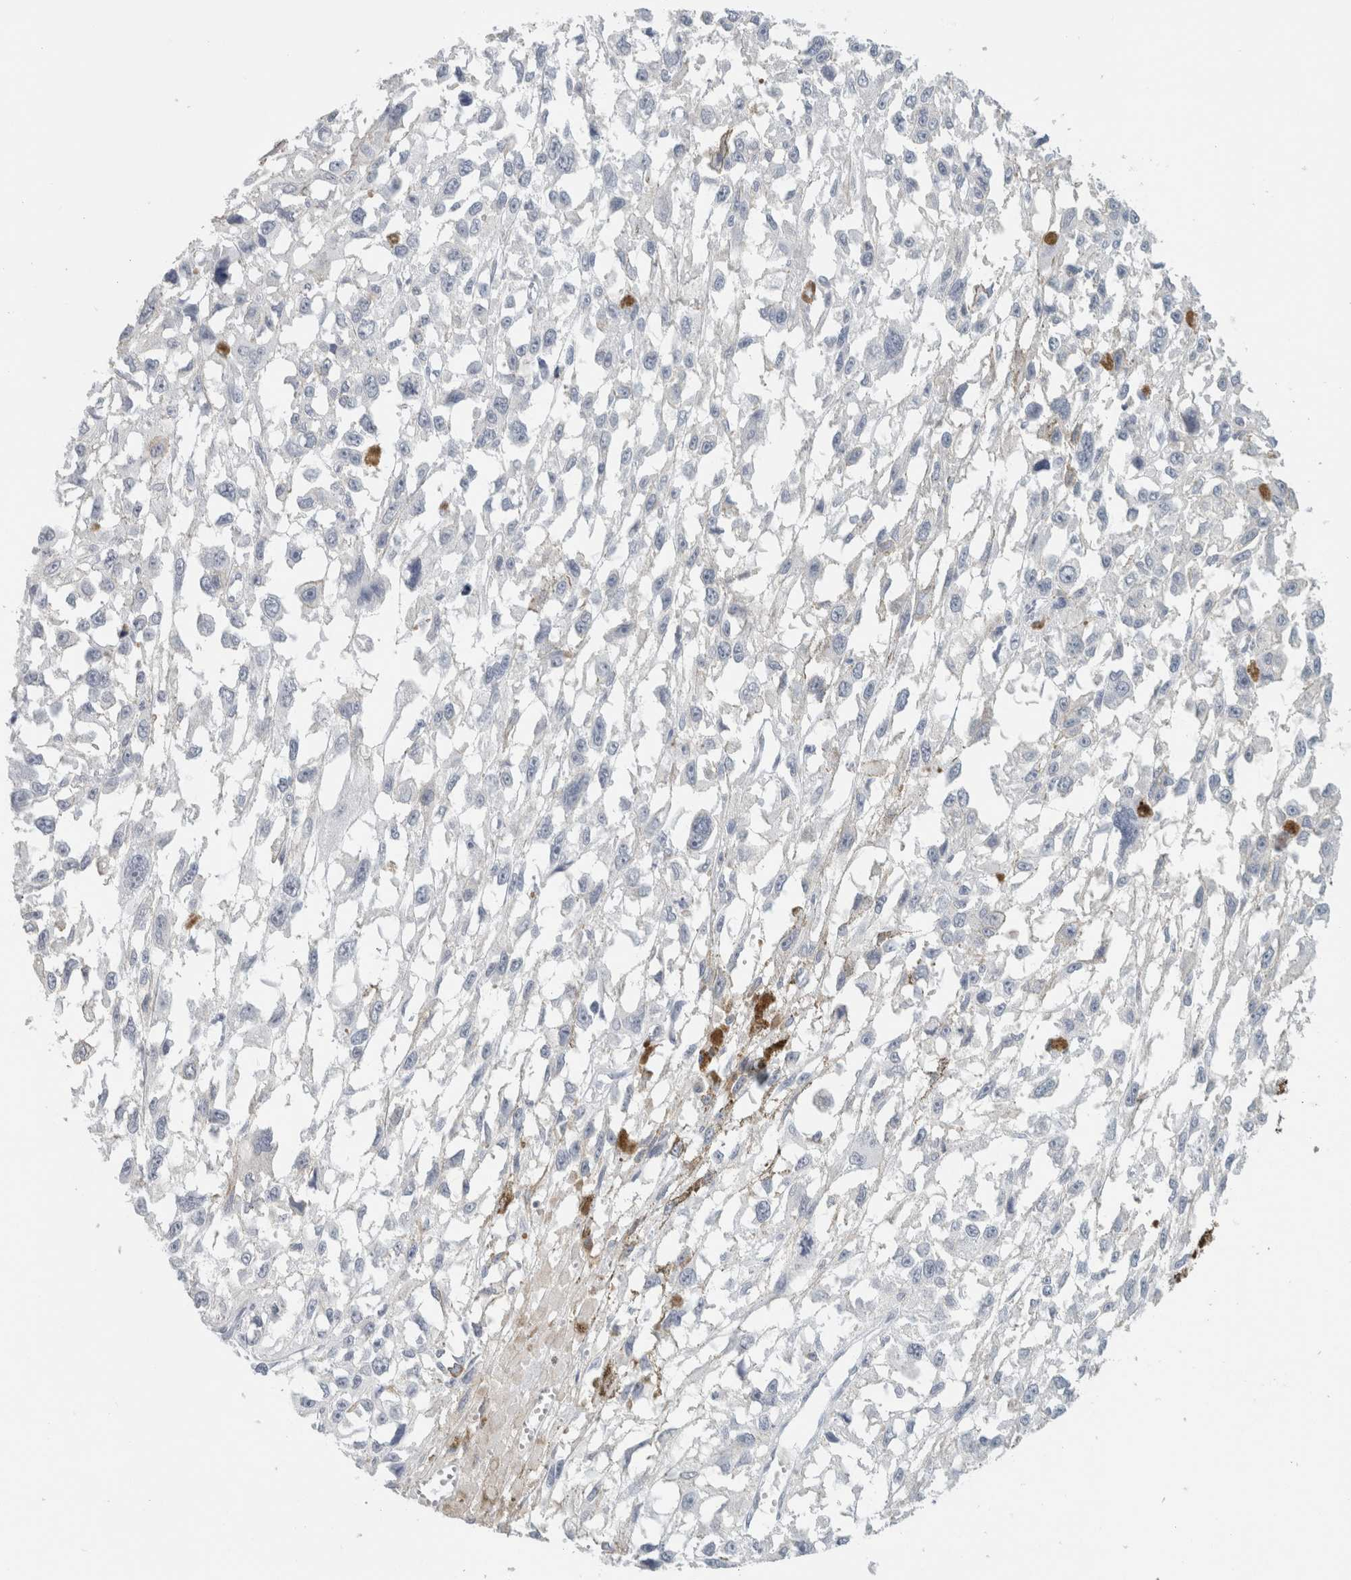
{"staining": {"intensity": "negative", "quantity": "none", "location": "none"}, "tissue": "melanoma", "cell_type": "Tumor cells", "image_type": "cancer", "snomed": [{"axis": "morphology", "description": "Malignant melanoma, Metastatic site"}, {"axis": "topography", "description": "Lymph node"}], "caption": "This is a histopathology image of immunohistochemistry staining of melanoma, which shows no expression in tumor cells.", "gene": "TSPAN8", "patient": {"sex": "male", "age": 59}}